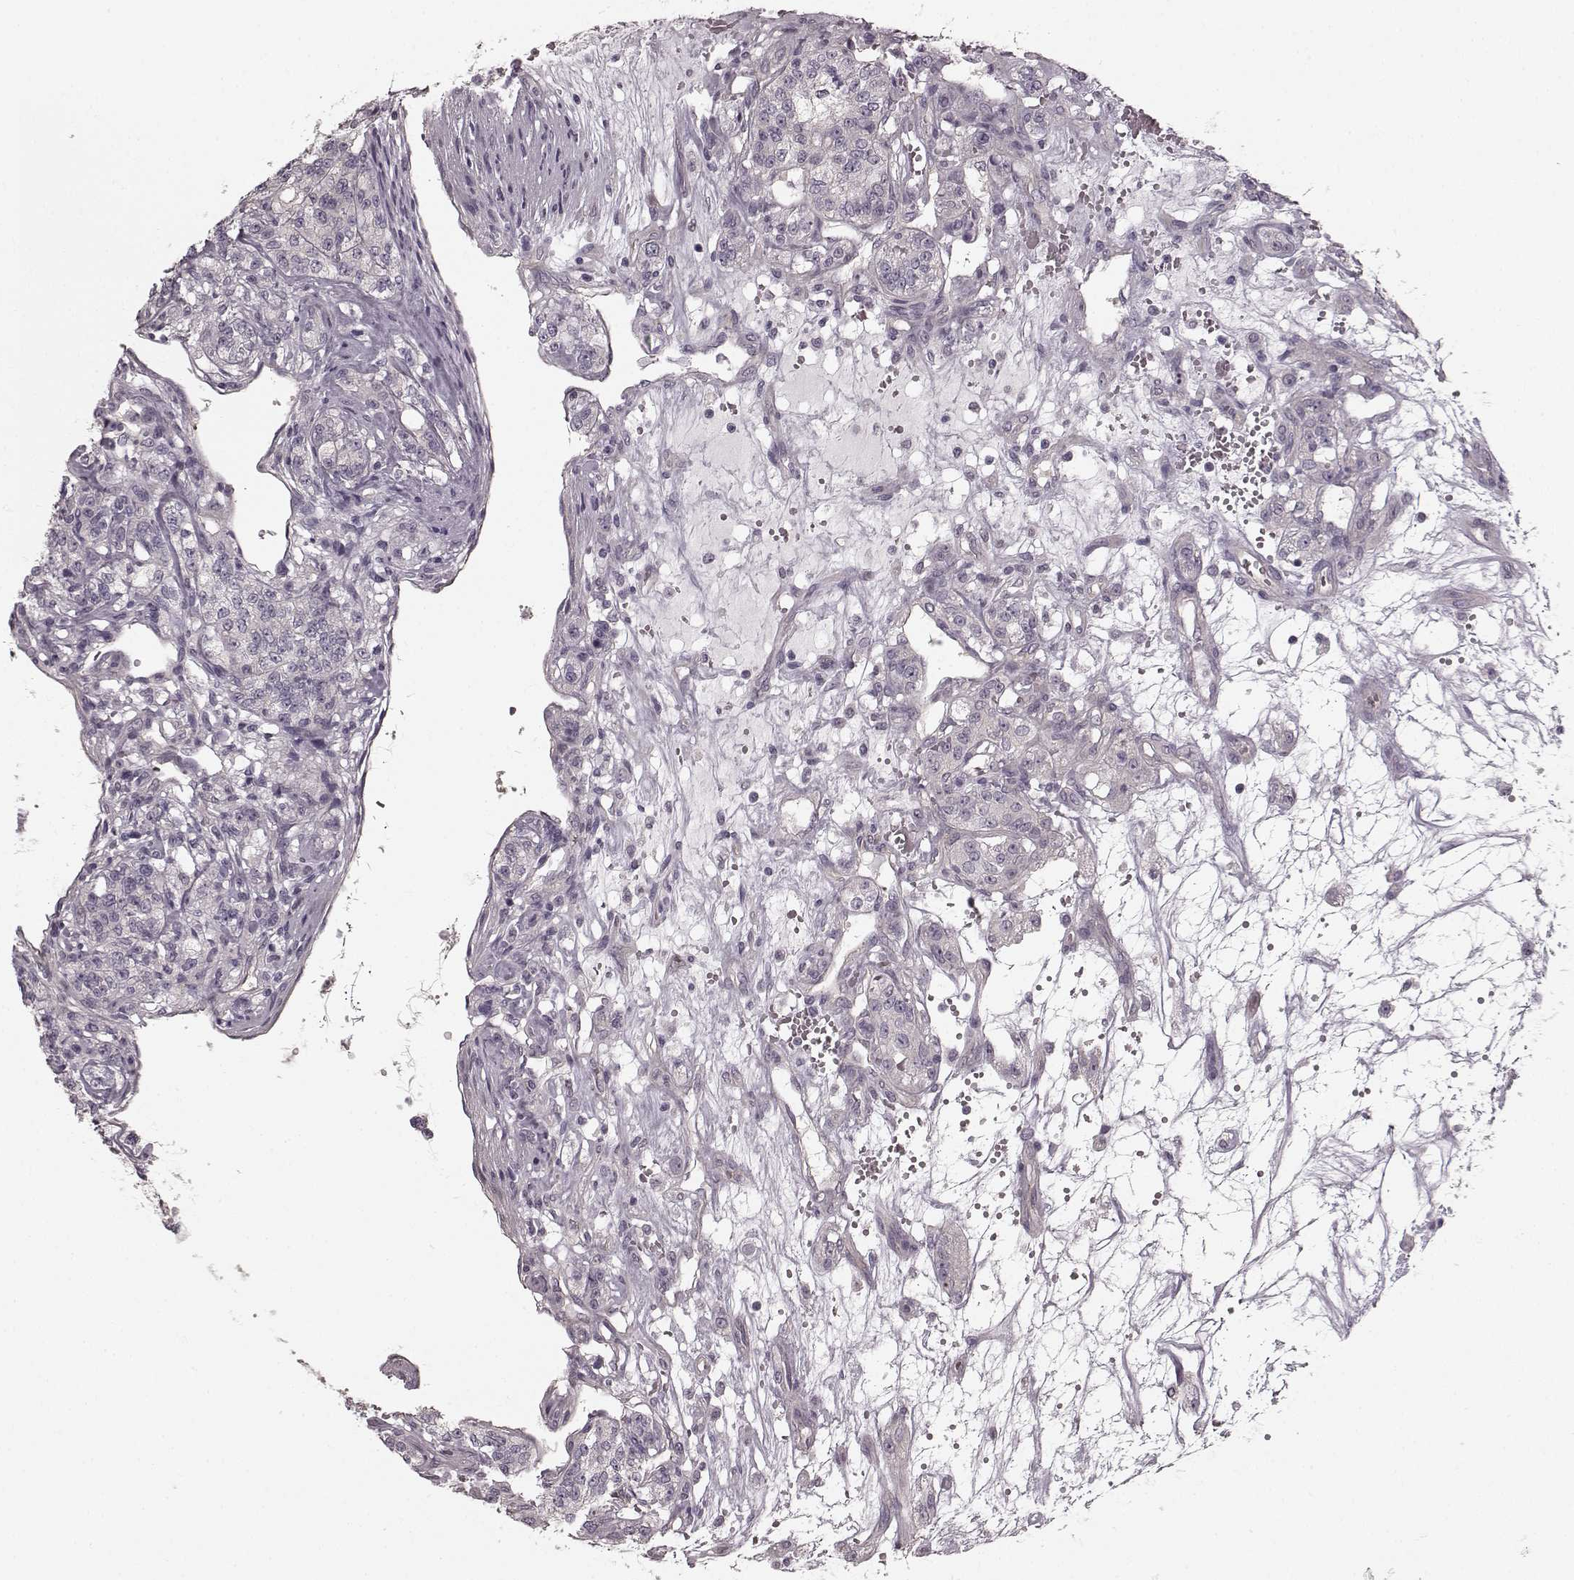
{"staining": {"intensity": "negative", "quantity": "none", "location": "none"}, "tissue": "renal cancer", "cell_type": "Tumor cells", "image_type": "cancer", "snomed": [{"axis": "morphology", "description": "Adenocarcinoma, NOS"}, {"axis": "topography", "description": "Kidney"}], "caption": "This is an immunohistochemistry image of human adenocarcinoma (renal). There is no expression in tumor cells.", "gene": "PRKCE", "patient": {"sex": "female", "age": 63}}